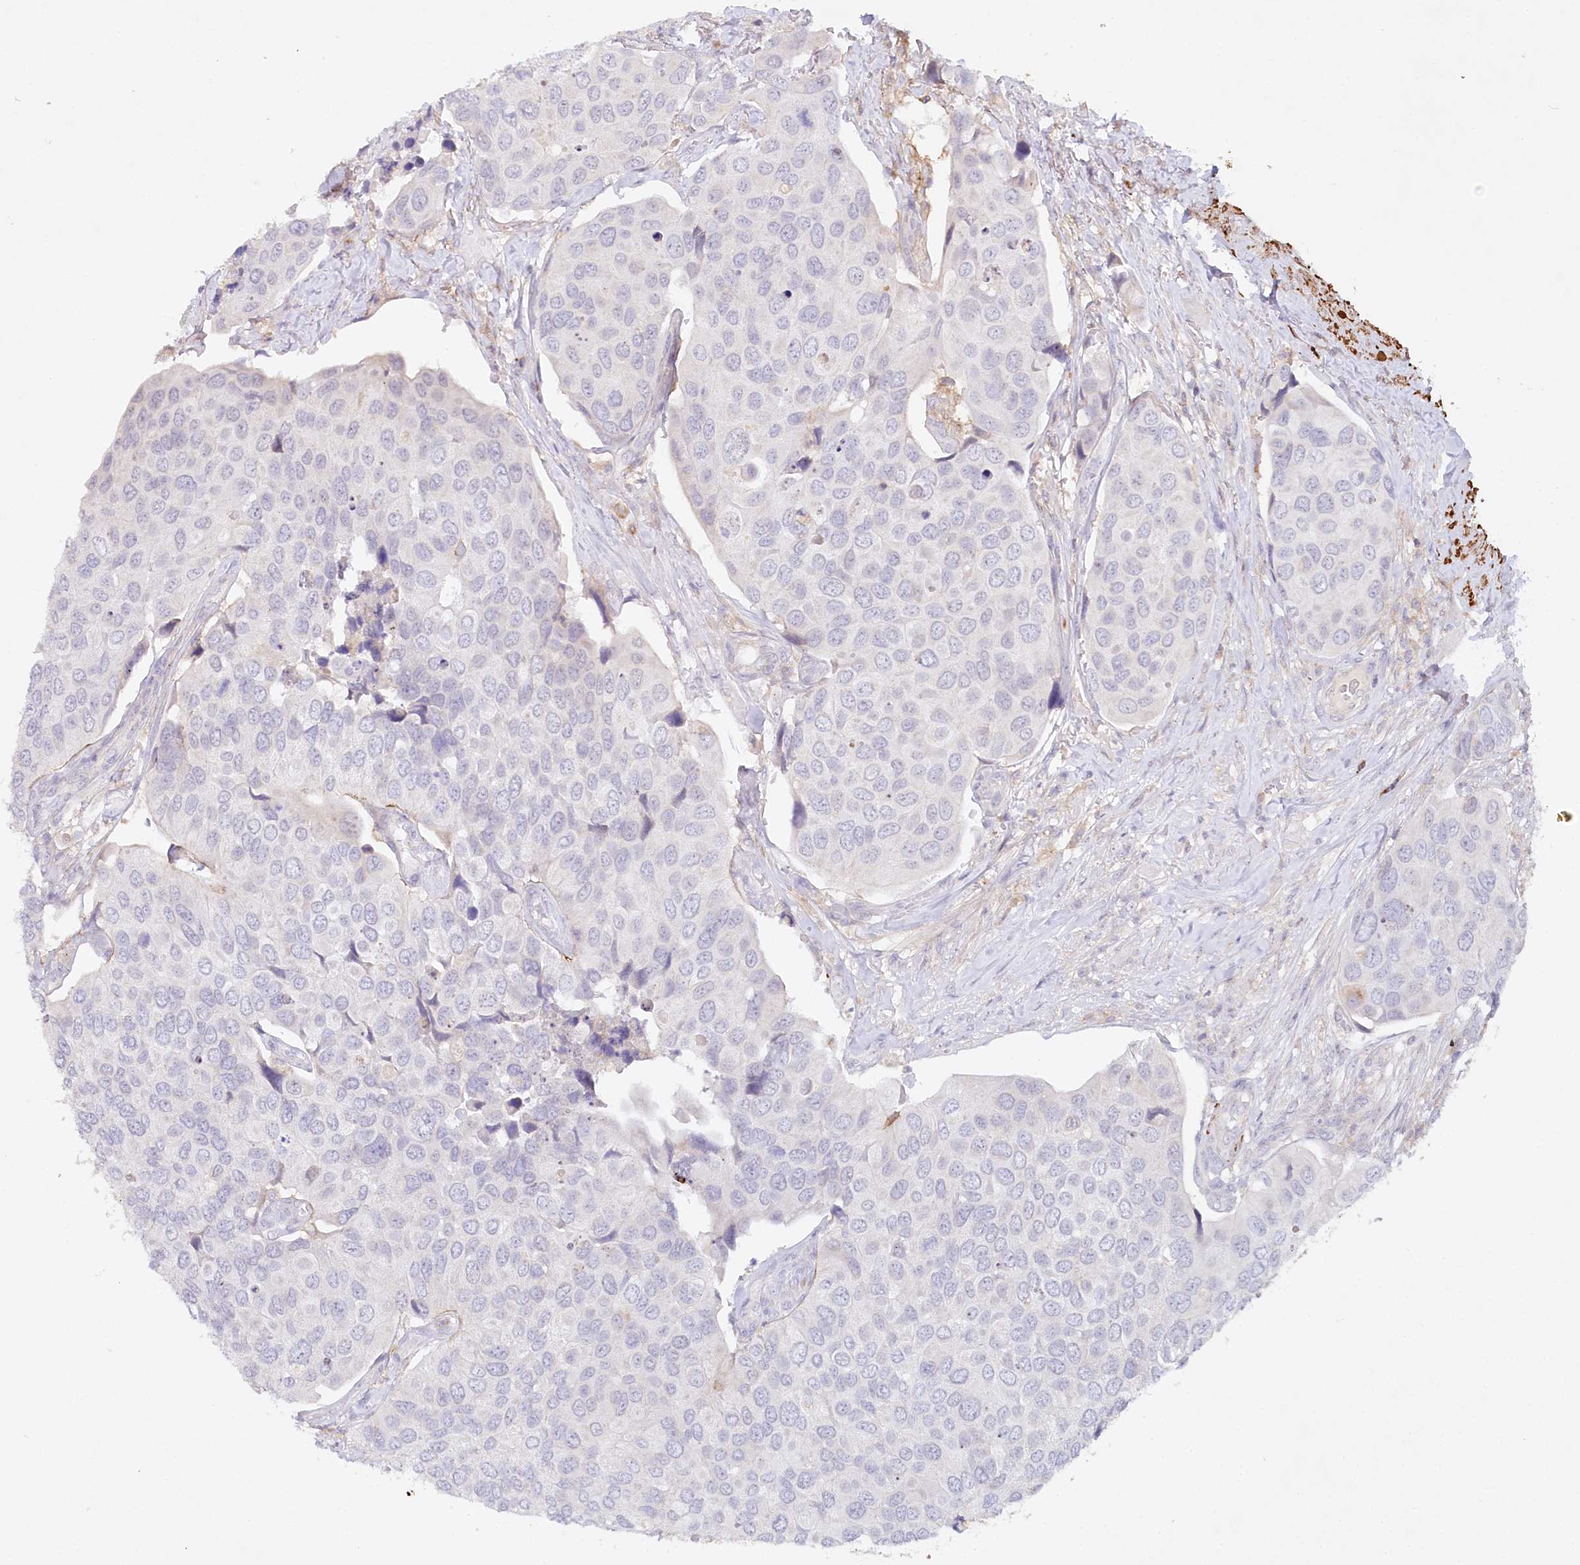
{"staining": {"intensity": "negative", "quantity": "none", "location": "none"}, "tissue": "urothelial cancer", "cell_type": "Tumor cells", "image_type": "cancer", "snomed": [{"axis": "morphology", "description": "Urothelial carcinoma, High grade"}, {"axis": "topography", "description": "Urinary bladder"}], "caption": "Immunohistochemistry histopathology image of neoplastic tissue: urothelial carcinoma (high-grade) stained with DAB exhibits no significant protein expression in tumor cells. (Brightfield microscopy of DAB (3,3'-diaminobenzidine) immunohistochemistry (IHC) at high magnification).", "gene": "ALDH3B1", "patient": {"sex": "male", "age": 74}}